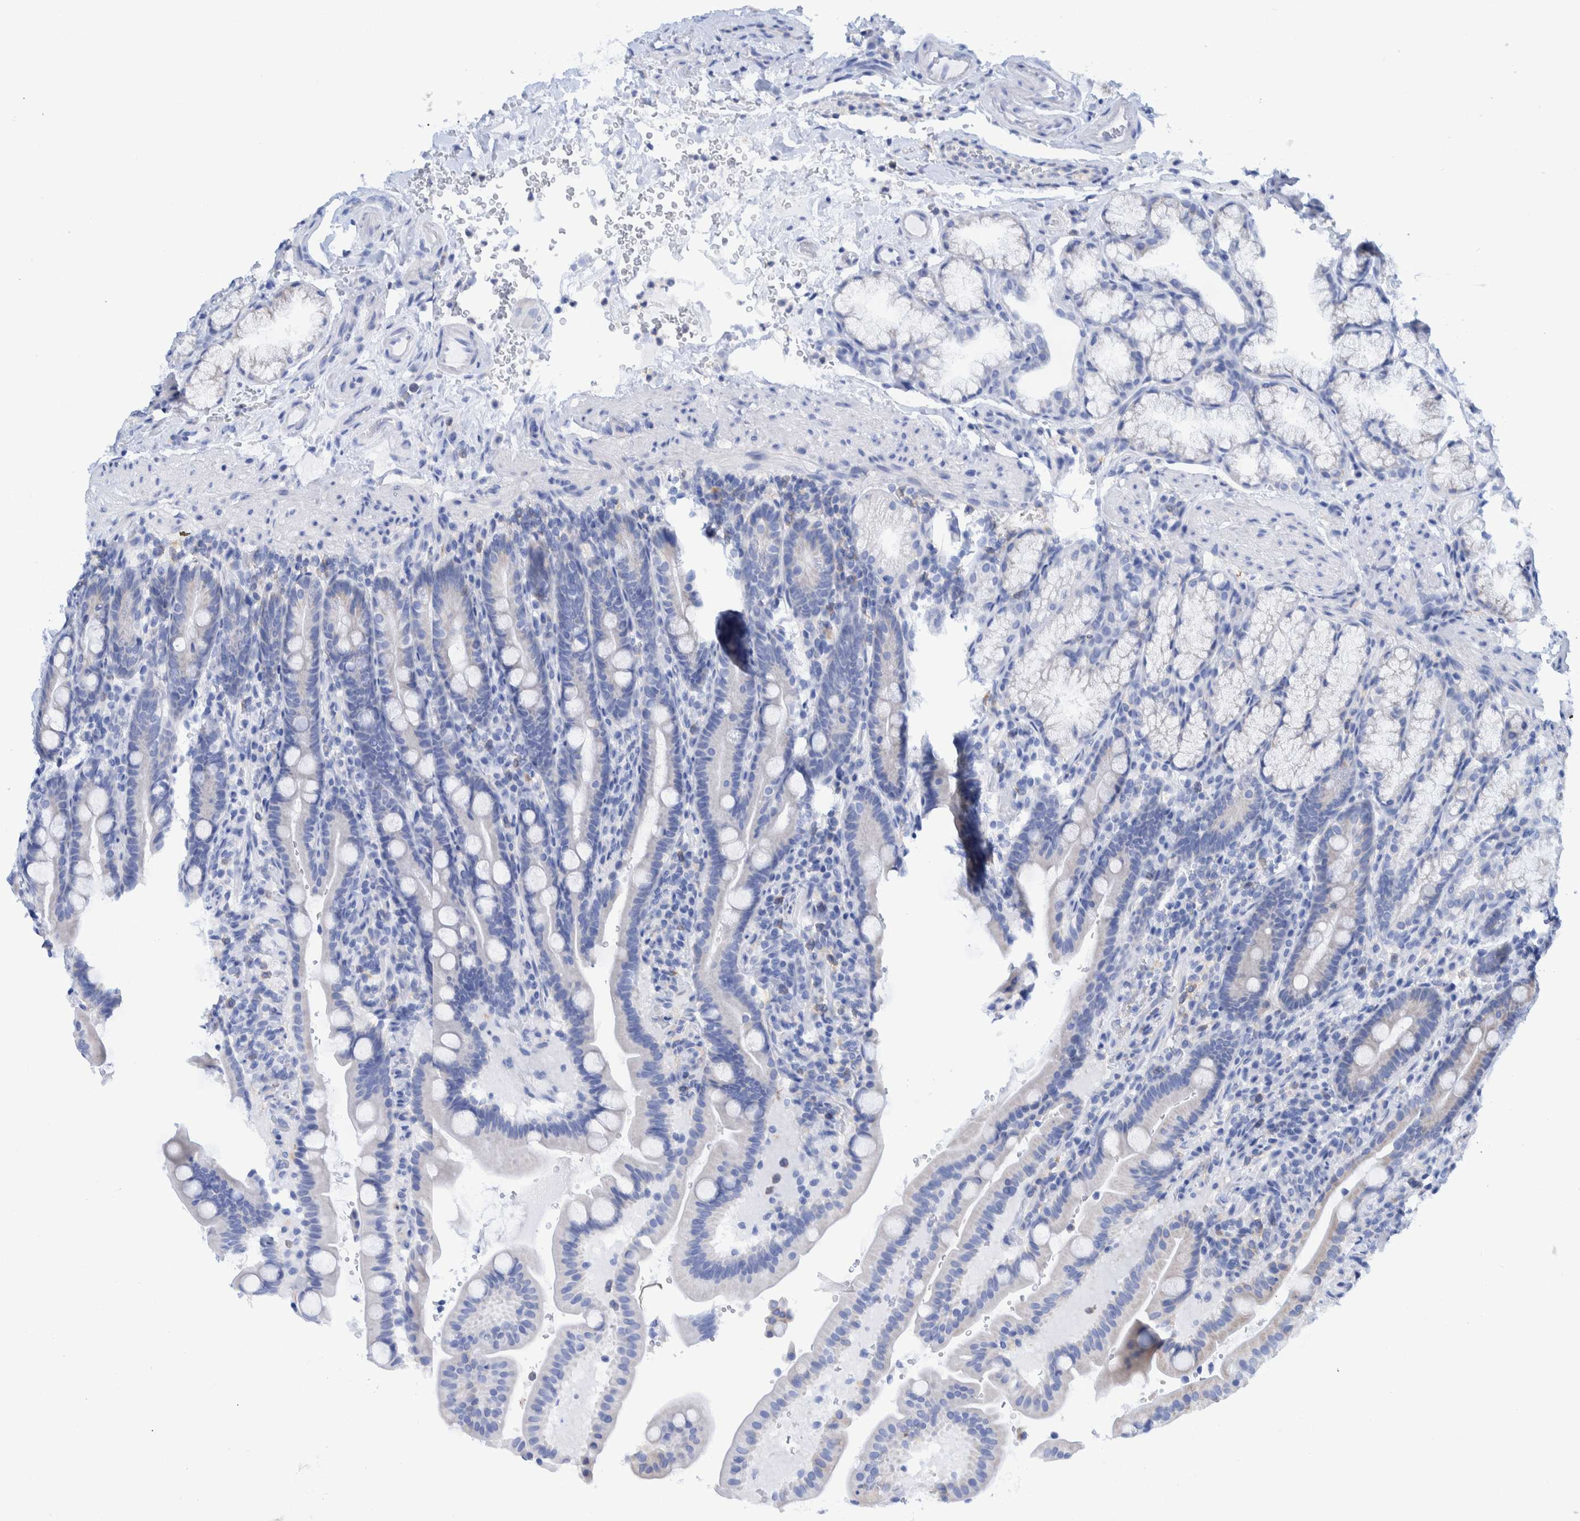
{"staining": {"intensity": "negative", "quantity": "none", "location": "none"}, "tissue": "duodenum", "cell_type": "Glandular cells", "image_type": "normal", "snomed": [{"axis": "morphology", "description": "Normal tissue, NOS"}, {"axis": "topography", "description": "Duodenum"}], "caption": "The IHC image has no significant expression in glandular cells of duodenum.", "gene": "KRT14", "patient": {"sex": "male", "age": 54}}